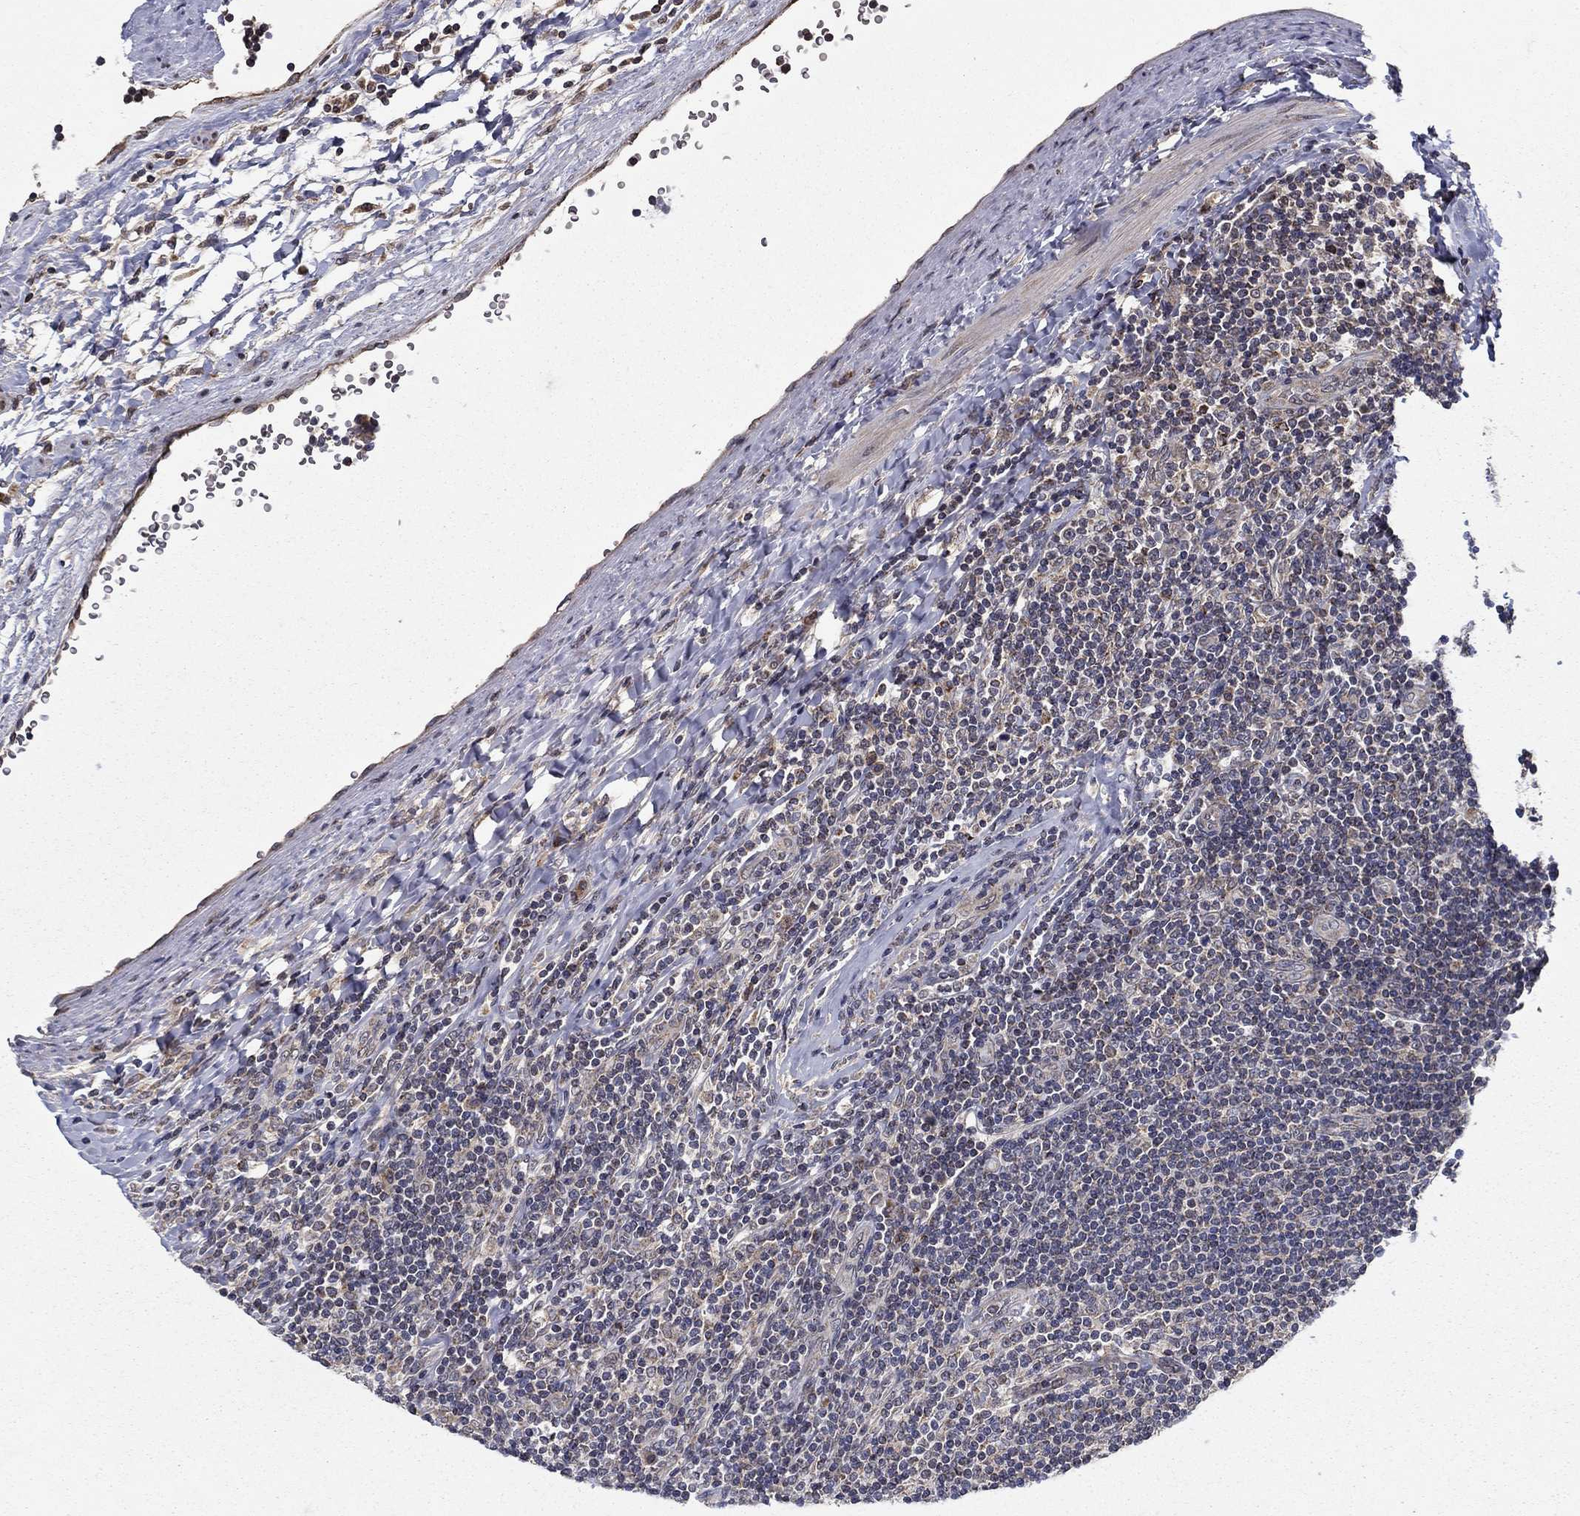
{"staining": {"intensity": "negative", "quantity": "none", "location": "none"}, "tissue": "lymphoma", "cell_type": "Tumor cells", "image_type": "cancer", "snomed": [{"axis": "morphology", "description": "Hodgkin's disease, NOS"}, {"axis": "topography", "description": "Lymph node"}], "caption": "This is a histopathology image of IHC staining of lymphoma, which shows no positivity in tumor cells. (DAB immunohistochemistry (IHC), high magnification).", "gene": "SLC2A13", "patient": {"sex": "male", "age": 40}}